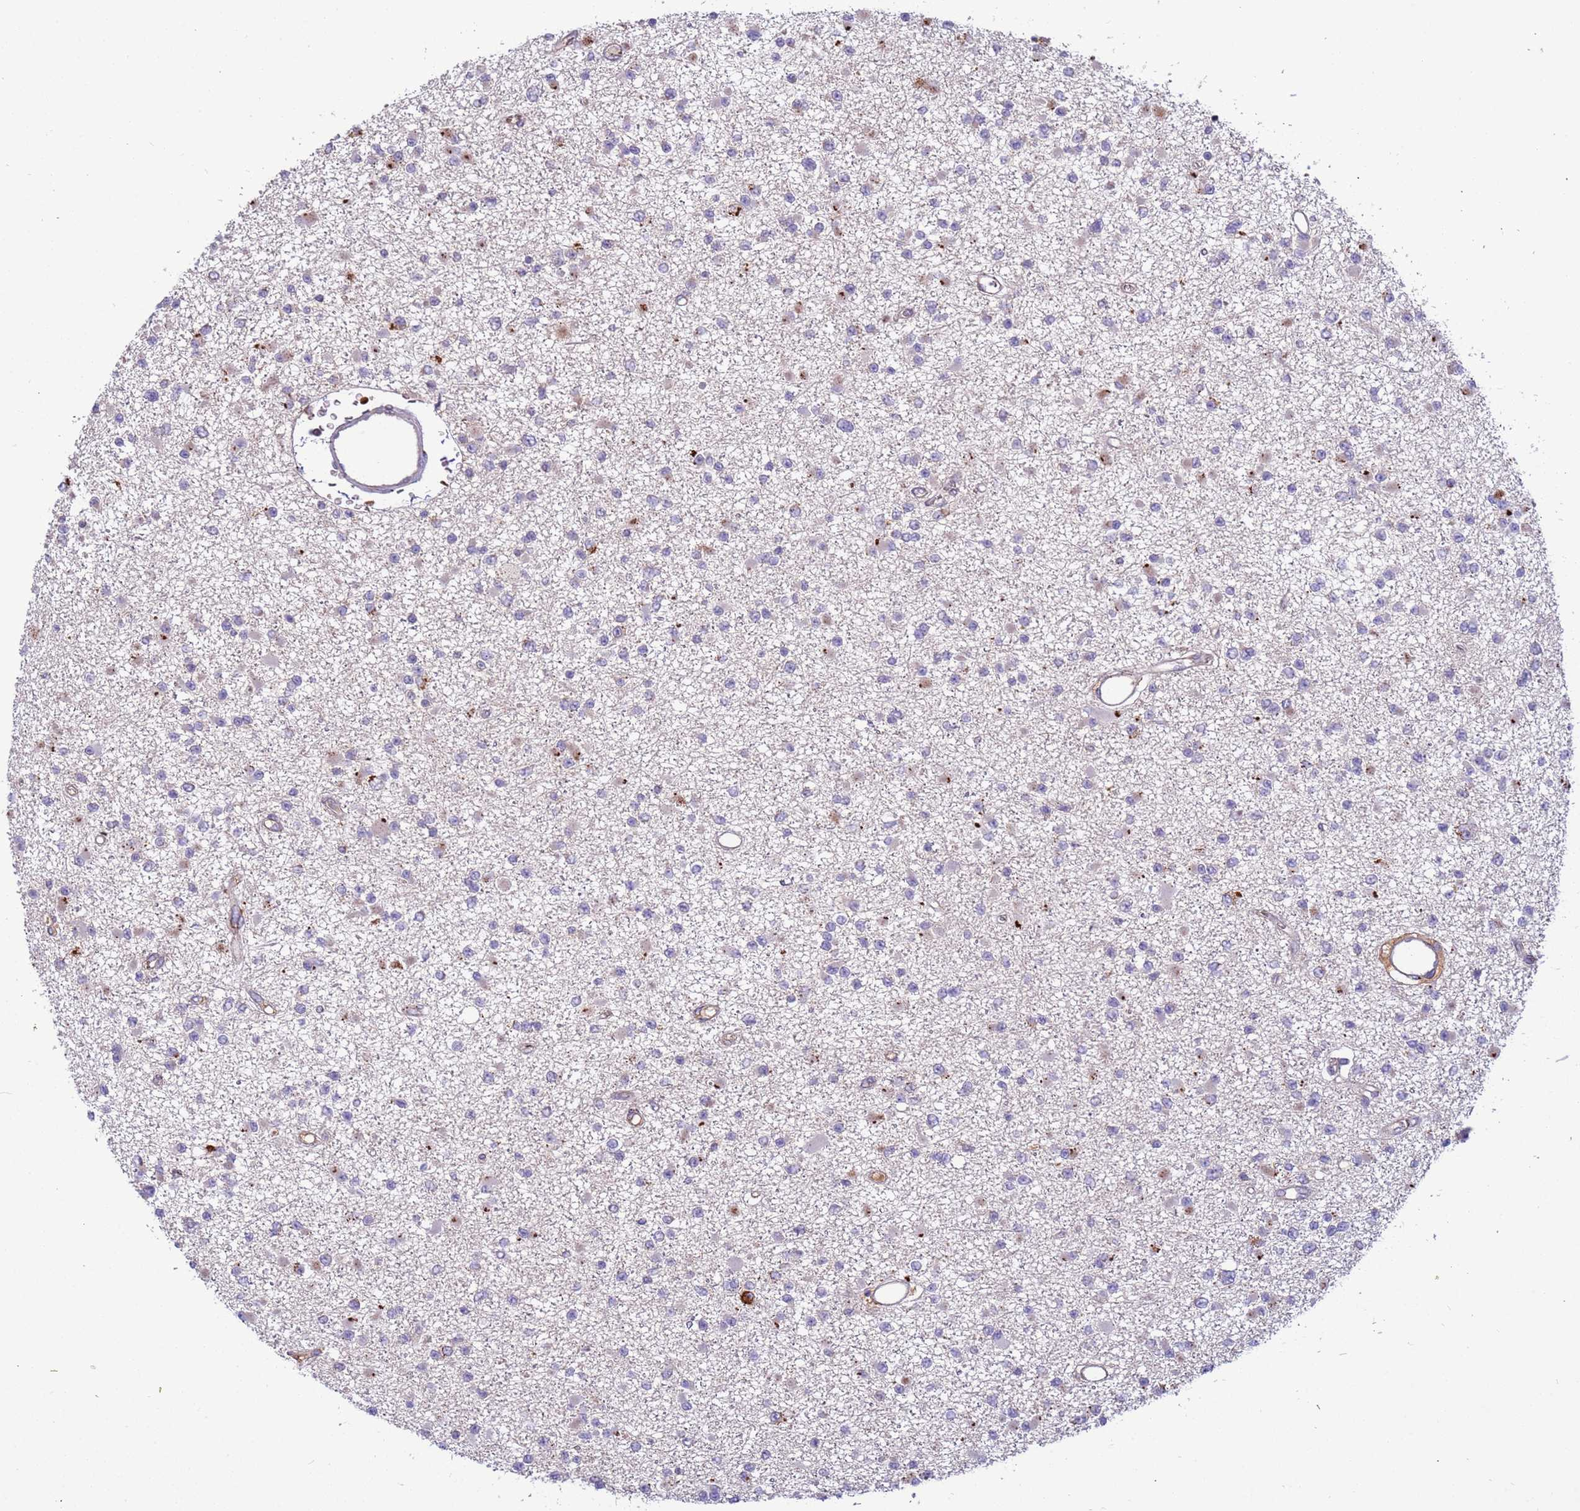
{"staining": {"intensity": "negative", "quantity": "none", "location": "none"}, "tissue": "glioma", "cell_type": "Tumor cells", "image_type": "cancer", "snomed": [{"axis": "morphology", "description": "Glioma, malignant, Low grade"}, {"axis": "topography", "description": "Brain"}], "caption": "Glioma was stained to show a protein in brown. There is no significant staining in tumor cells. (Stains: DAB IHC with hematoxylin counter stain, Microscopy: brightfield microscopy at high magnification).", "gene": "VPS36", "patient": {"sex": "female", "age": 22}}